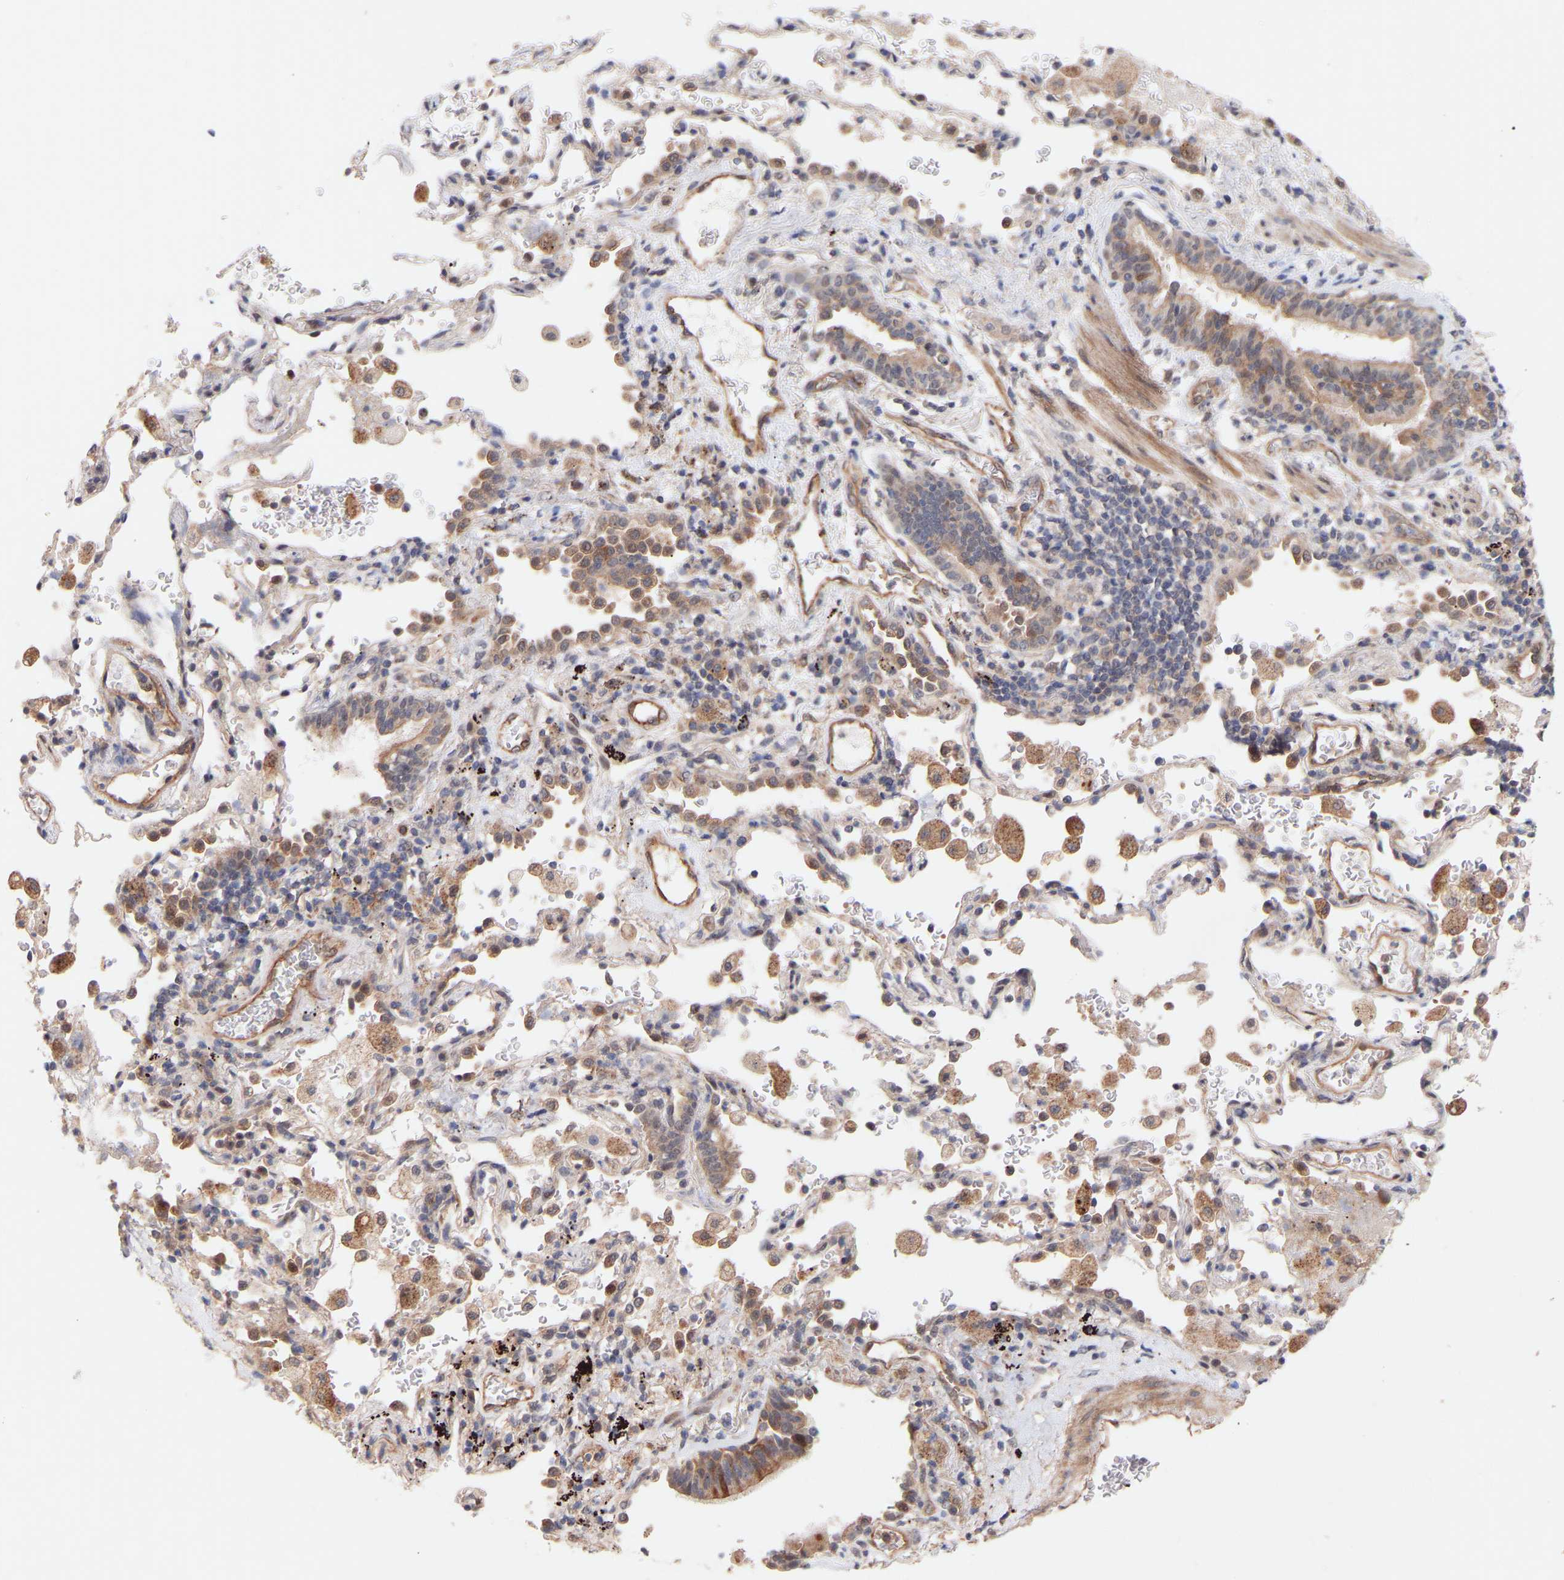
{"staining": {"intensity": "weak", "quantity": "25%-75%", "location": "cytoplasmic/membranous,nuclear"}, "tissue": "lung cancer", "cell_type": "Tumor cells", "image_type": "cancer", "snomed": [{"axis": "morphology", "description": "Adenocarcinoma, NOS"}, {"axis": "topography", "description": "Lung"}], "caption": "Approximately 25%-75% of tumor cells in lung adenocarcinoma reveal weak cytoplasmic/membranous and nuclear protein expression as visualized by brown immunohistochemical staining.", "gene": "PDLIM5", "patient": {"sex": "male", "age": 64}}